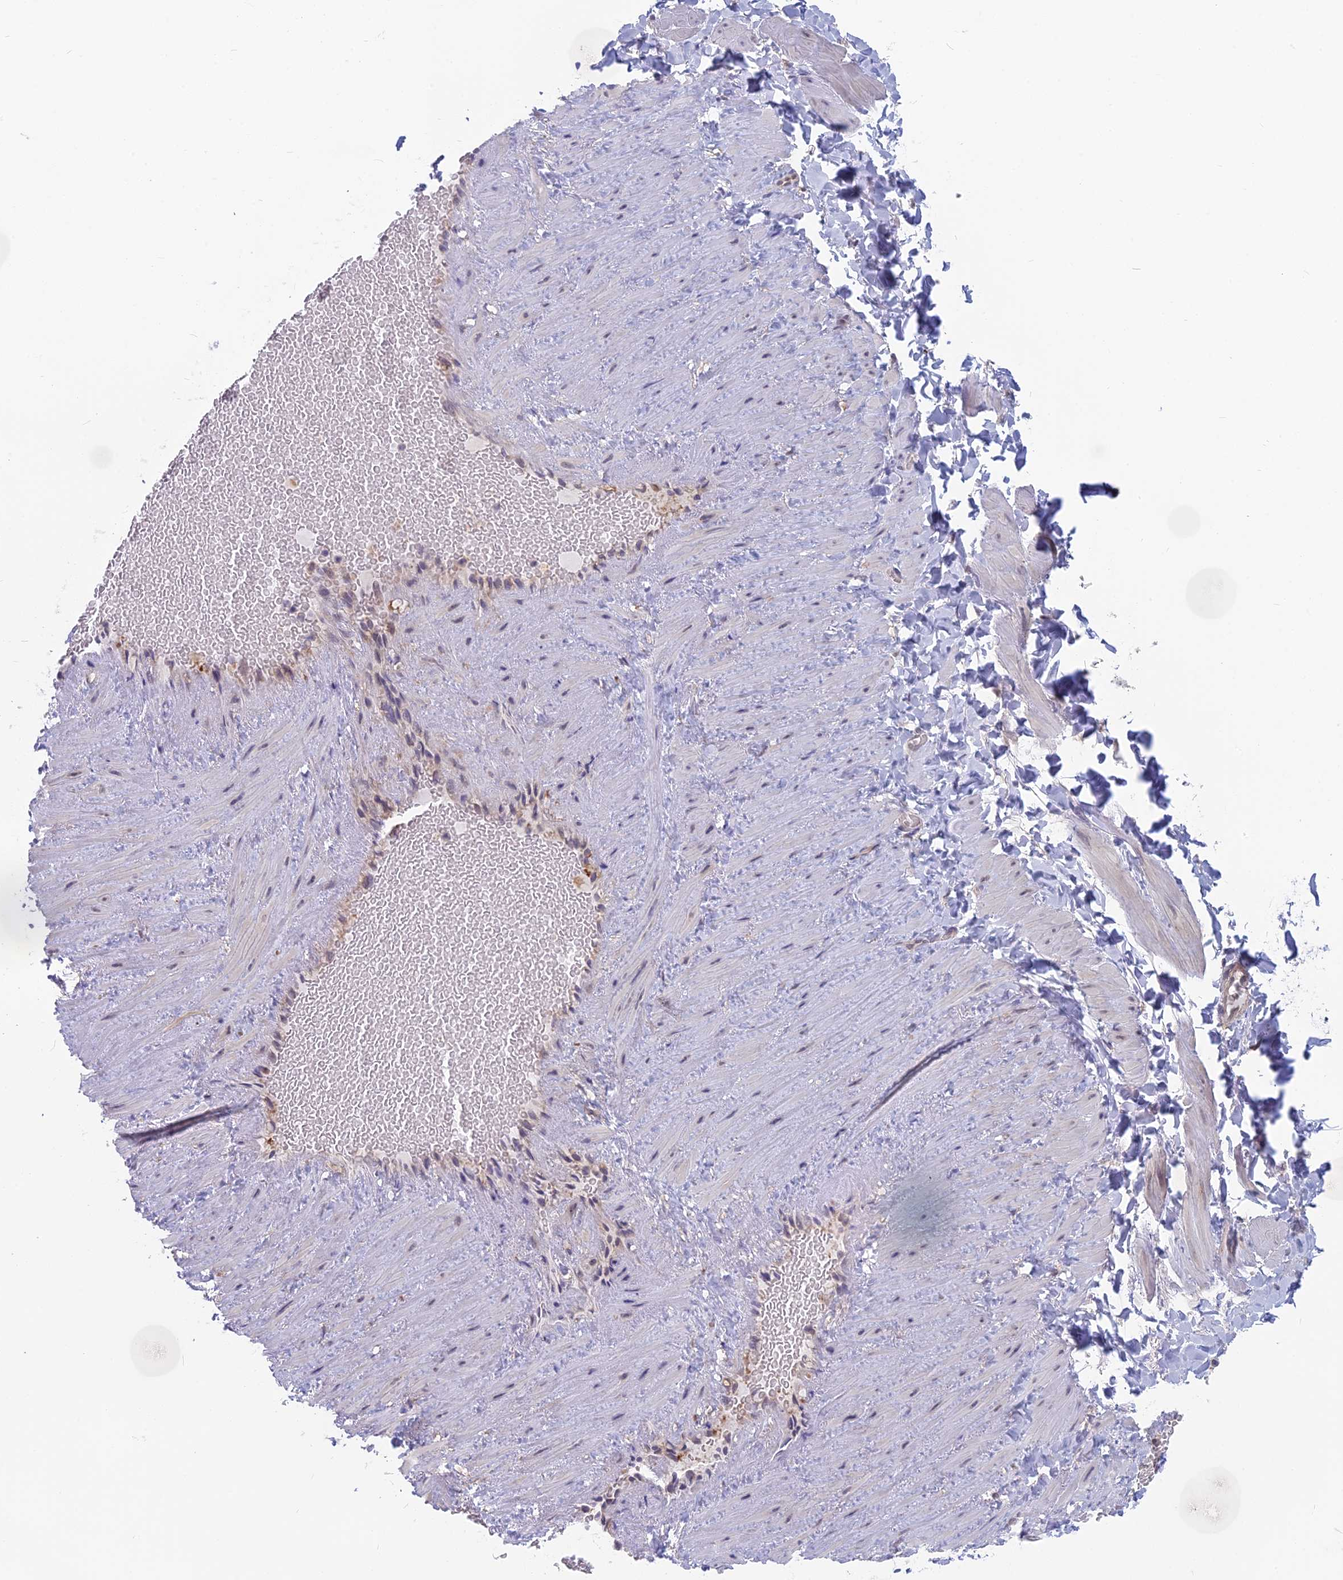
{"staining": {"intensity": "negative", "quantity": "none", "location": "none"}, "tissue": "adipose tissue", "cell_type": "Adipocytes", "image_type": "normal", "snomed": [{"axis": "morphology", "description": "Normal tissue, NOS"}, {"axis": "topography", "description": "Adipose tissue"}, {"axis": "topography", "description": "Vascular tissue"}, {"axis": "topography", "description": "Peripheral nerve tissue"}], "caption": "Adipose tissue was stained to show a protein in brown. There is no significant expression in adipocytes. (Stains: DAB immunohistochemistry with hematoxylin counter stain, Microscopy: brightfield microscopy at high magnification).", "gene": "MRI1", "patient": {"sex": "male", "age": 25}}